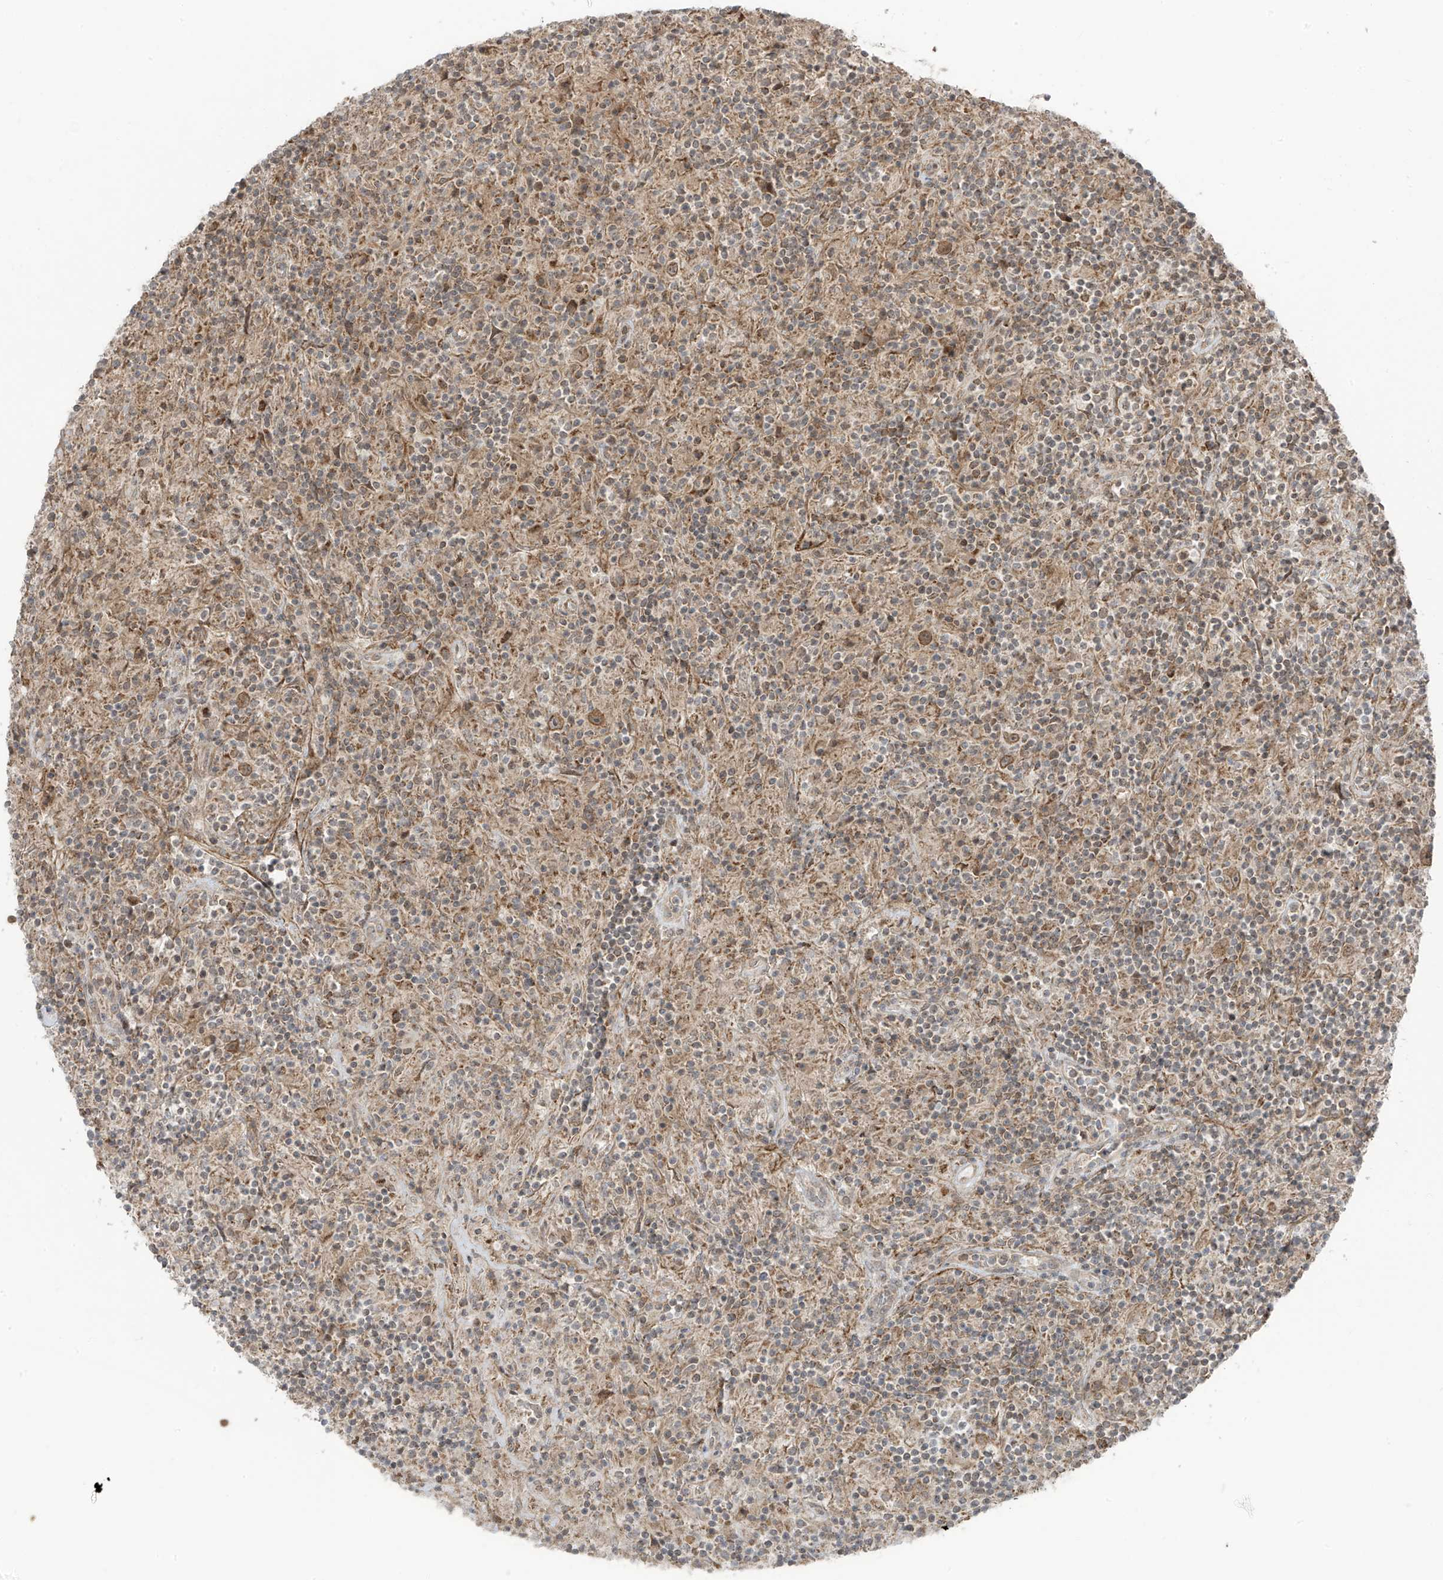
{"staining": {"intensity": "moderate", "quantity": ">75%", "location": "cytoplasmic/membranous"}, "tissue": "lymphoma", "cell_type": "Tumor cells", "image_type": "cancer", "snomed": [{"axis": "morphology", "description": "Hodgkin's disease, NOS"}, {"axis": "topography", "description": "Lymph node"}], "caption": "Moderate cytoplasmic/membranous staining is seen in approximately >75% of tumor cells in Hodgkin's disease. (DAB (3,3'-diaminobenzidine) IHC, brown staining for protein, blue staining for nuclei).", "gene": "PDE11A", "patient": {"sex": "male", "age": 70}}